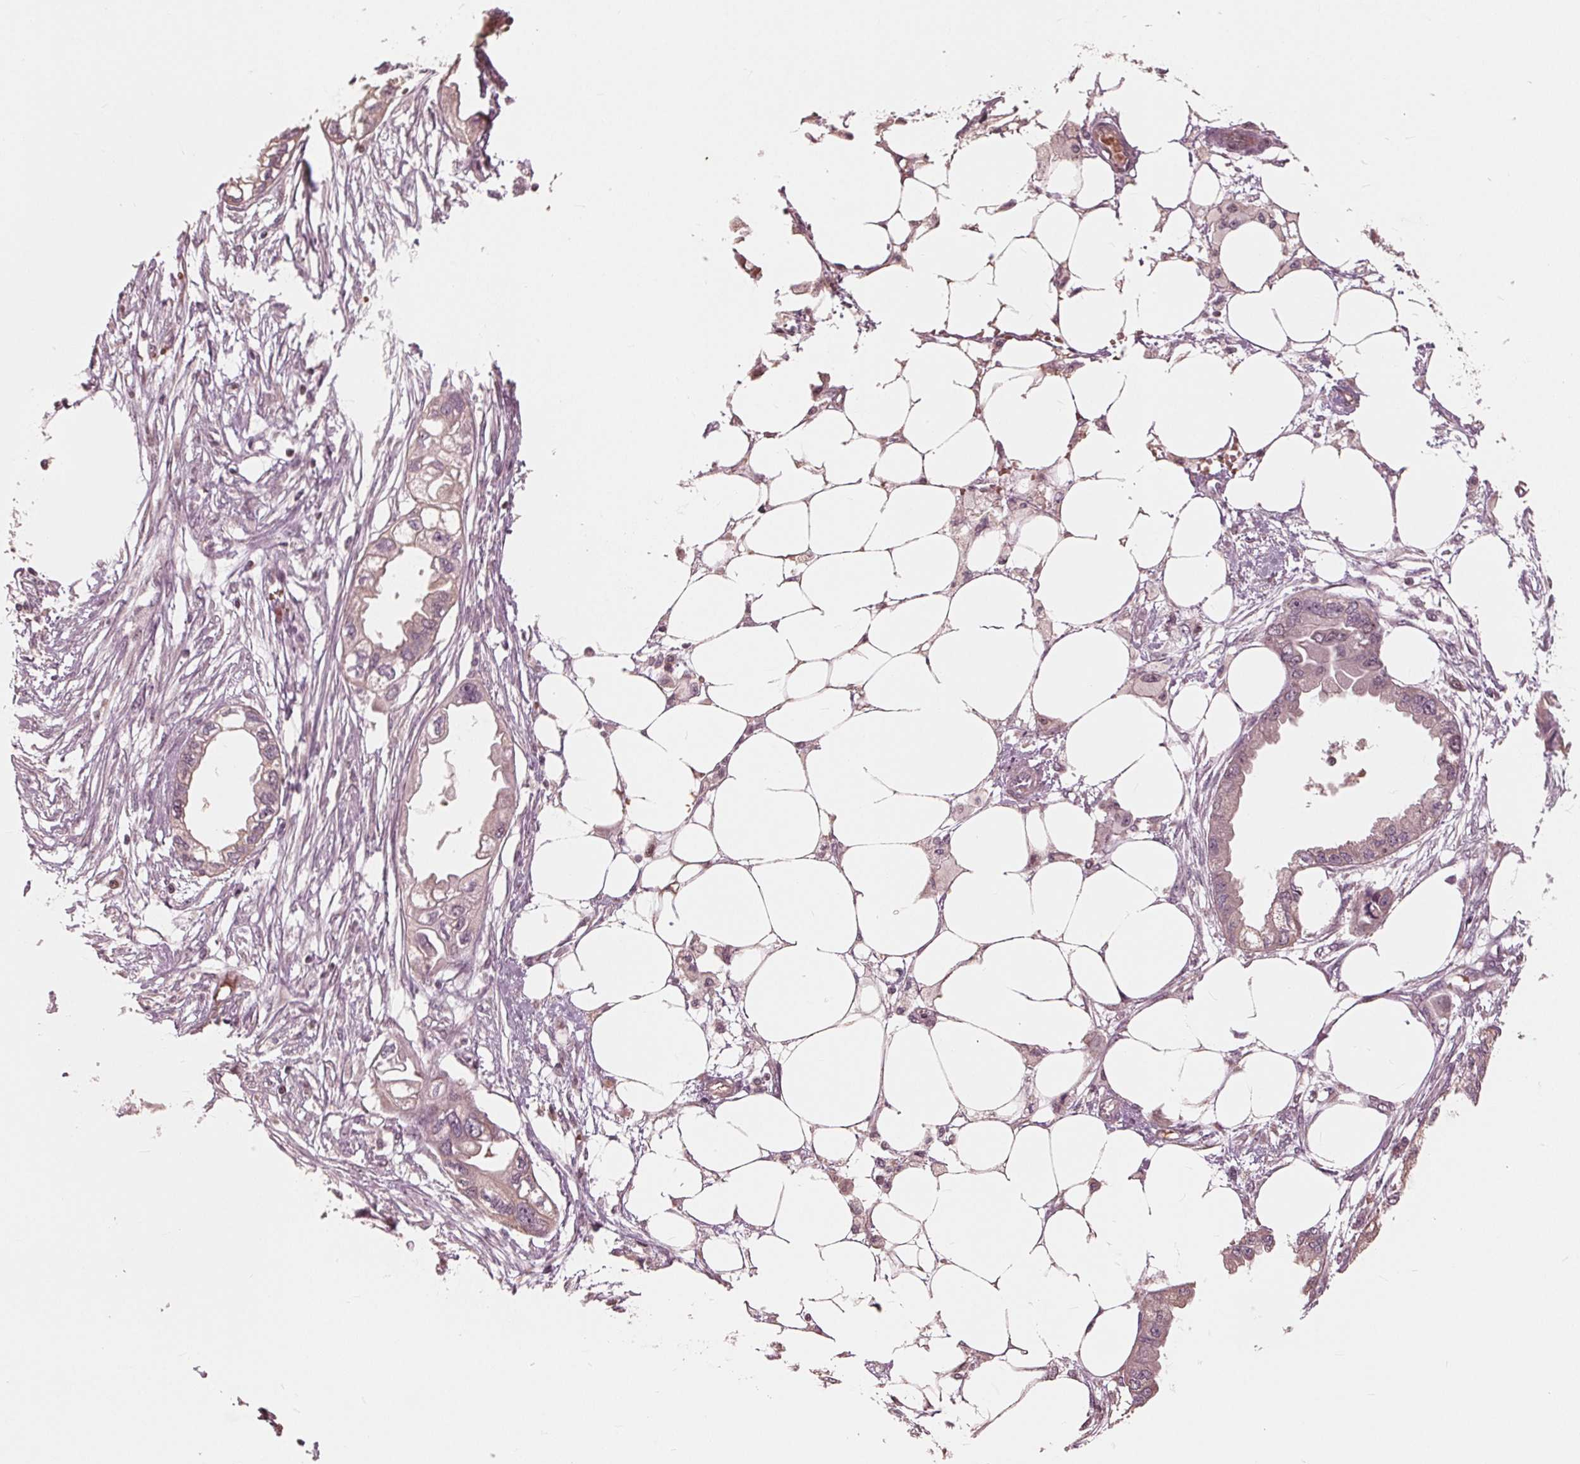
{"staining": {"intensity": "weak", "quantity": "<25%", "location": "cytoplasmic/membranous"}, "tissue": "endometrial cancer", "cell_type": "Tumor cells", "image_type": "cancer", "snomed": [{"axis": "morphology", "description": "Adenocarcinoma, NOS"}, {"axis": "morphology", "description": "Adenocarcinoma, metastatic, NOS"}, {"axis": "topography", "description": "Adipose tissue"}, {"axis": "topography", "description": "Endometrium"}], "caption": "Immunohistochemical staining of human metastatic adenocarcinoma (endometrial) demonstrates no significant staining in tumor cells.", "gene": "HIRIP3", "patient": {"sex": "female", "age": 67}}